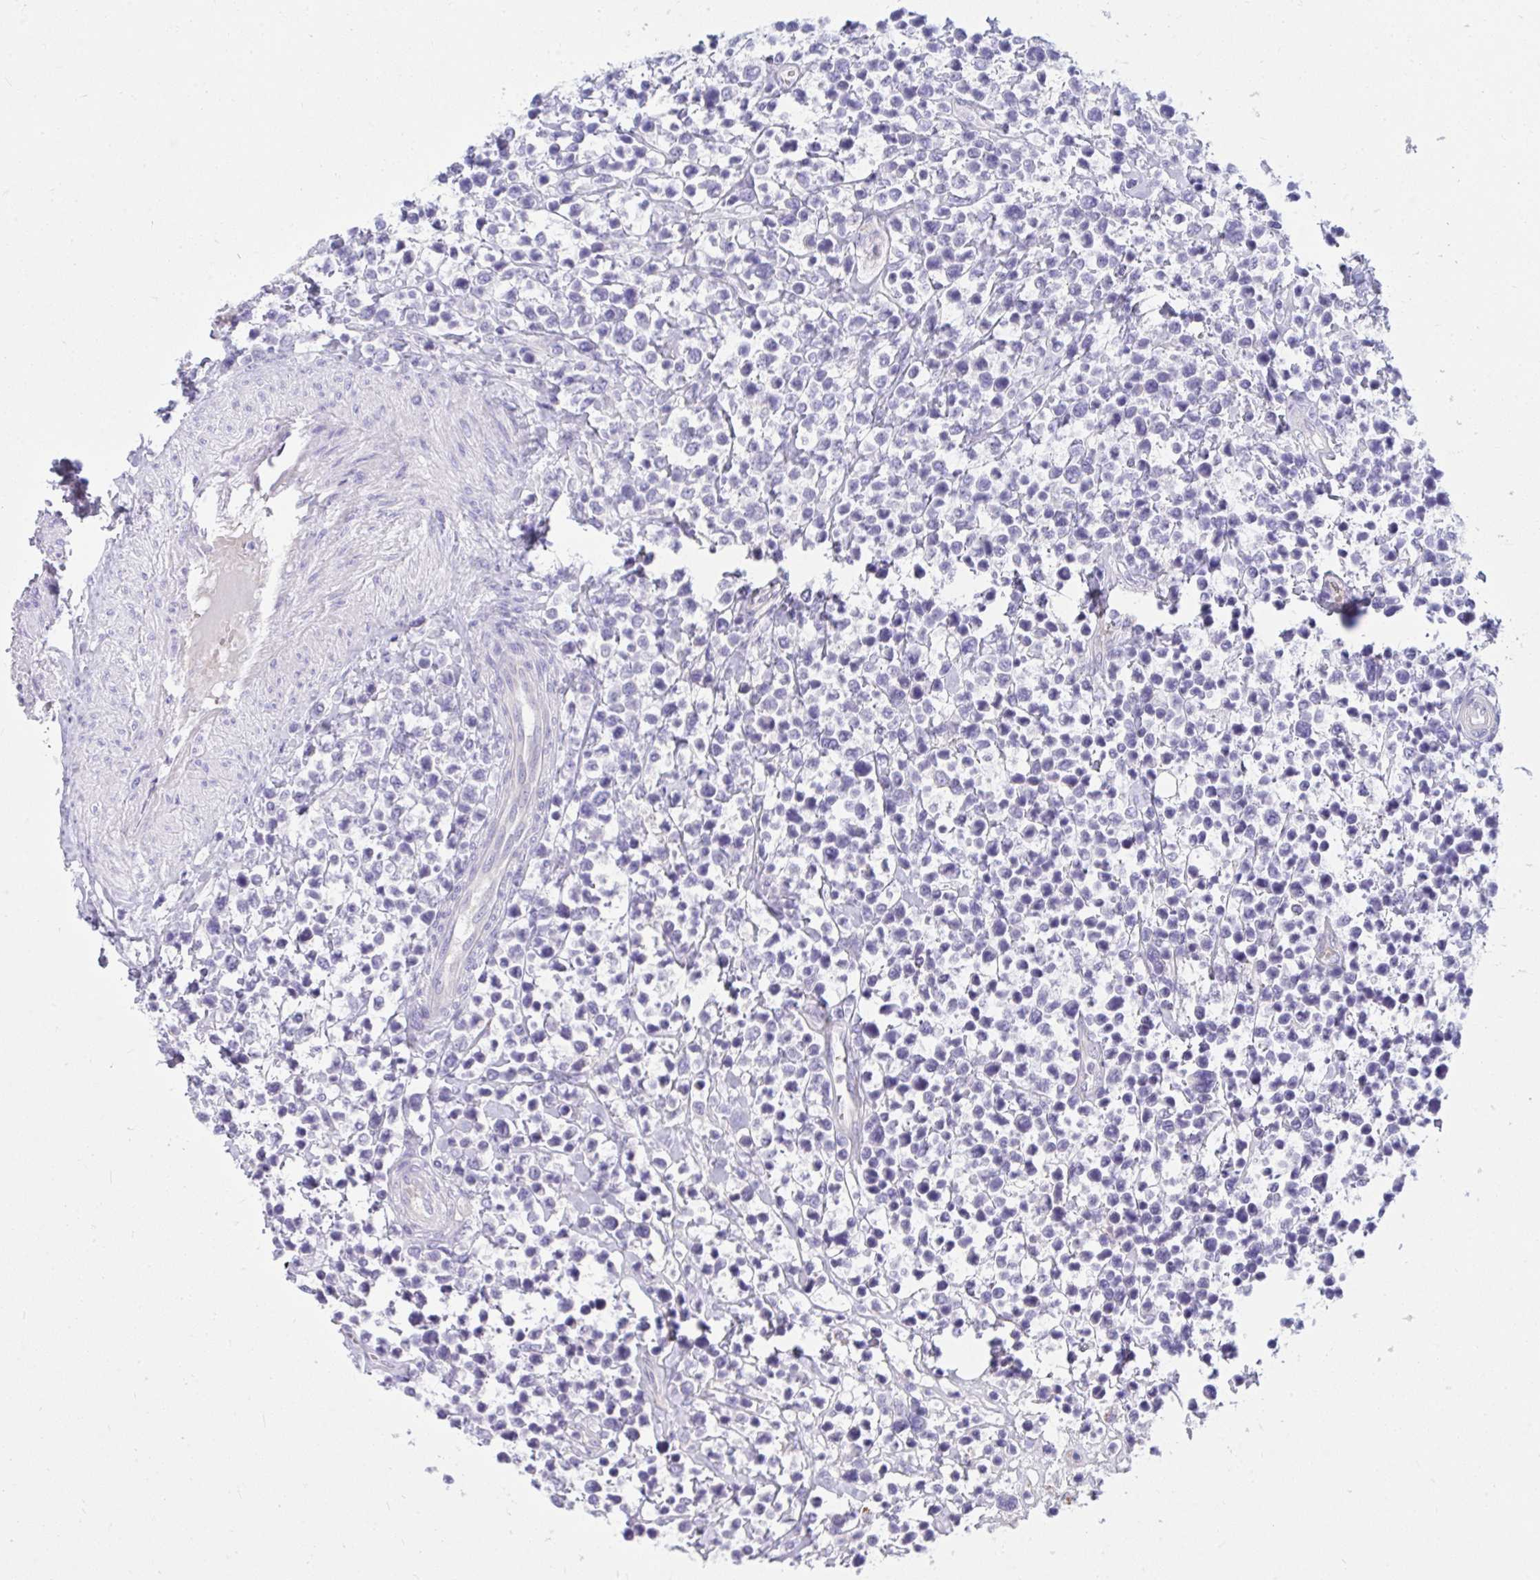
{"staining": {"intensity": "negative", "quantity": "none", "location": "none"}, "tissue": "lymphoma", "cell_type": "Tumor cells", "image_type": "cancer", "snomed": [{"axis": "morphology", "description": "Malignant lymphoma, non-Hodgkin's type, High grade"}, {"axis": "topography", "description": "Soft tissue"}], "caption": "The immunohistochemistry image has no significant positivity in tumor cells of malignant lymphoma, non-Hodgkin's type (high-grade) tissue. (IHC, brightfield microscopy, high magnification).", "gene": "LRRC36", "patient": {"sex": "female", "age": 56}}